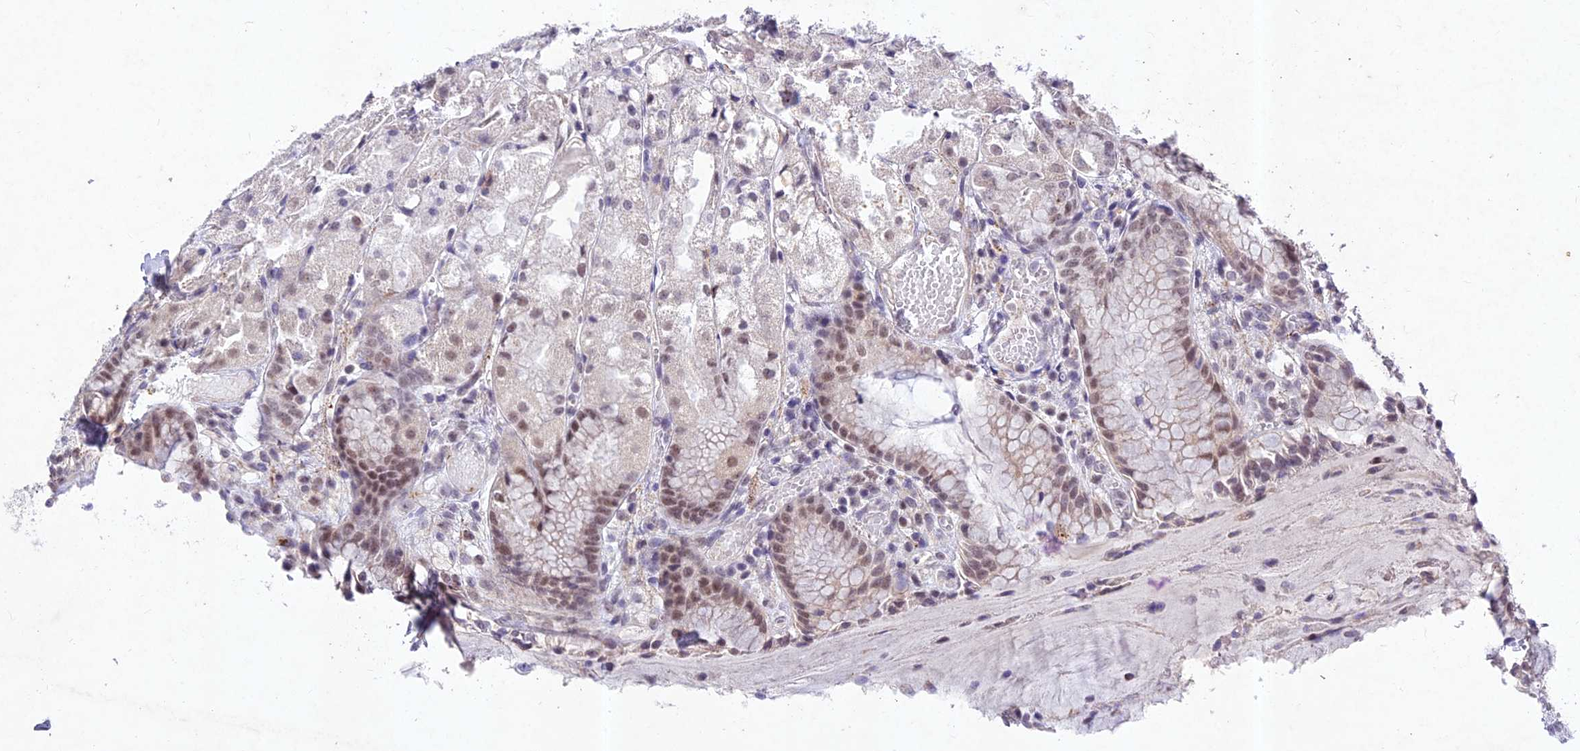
{"staining": {"intensity": "moderate", "quantity": "<25%", "location": "cytoplasmic/membranous,nuclear"}, "tissue": "stomach", "cell_type": "Glandular cells", "image_type": "normal", "snomed": [{"axis": "morphology", "description": "Normal tissue, NOS"}, {"axis": "topography", "description": "Stomach, upper"}], "caption": "Brown immunohistochemical staining in benign human stomach shows moderate cytoplasmic/membranous,nuclear positivity in about <25% of glandular cells.", "gene": "RAVER1", "patient": {"sex": "male", "age": 72}}